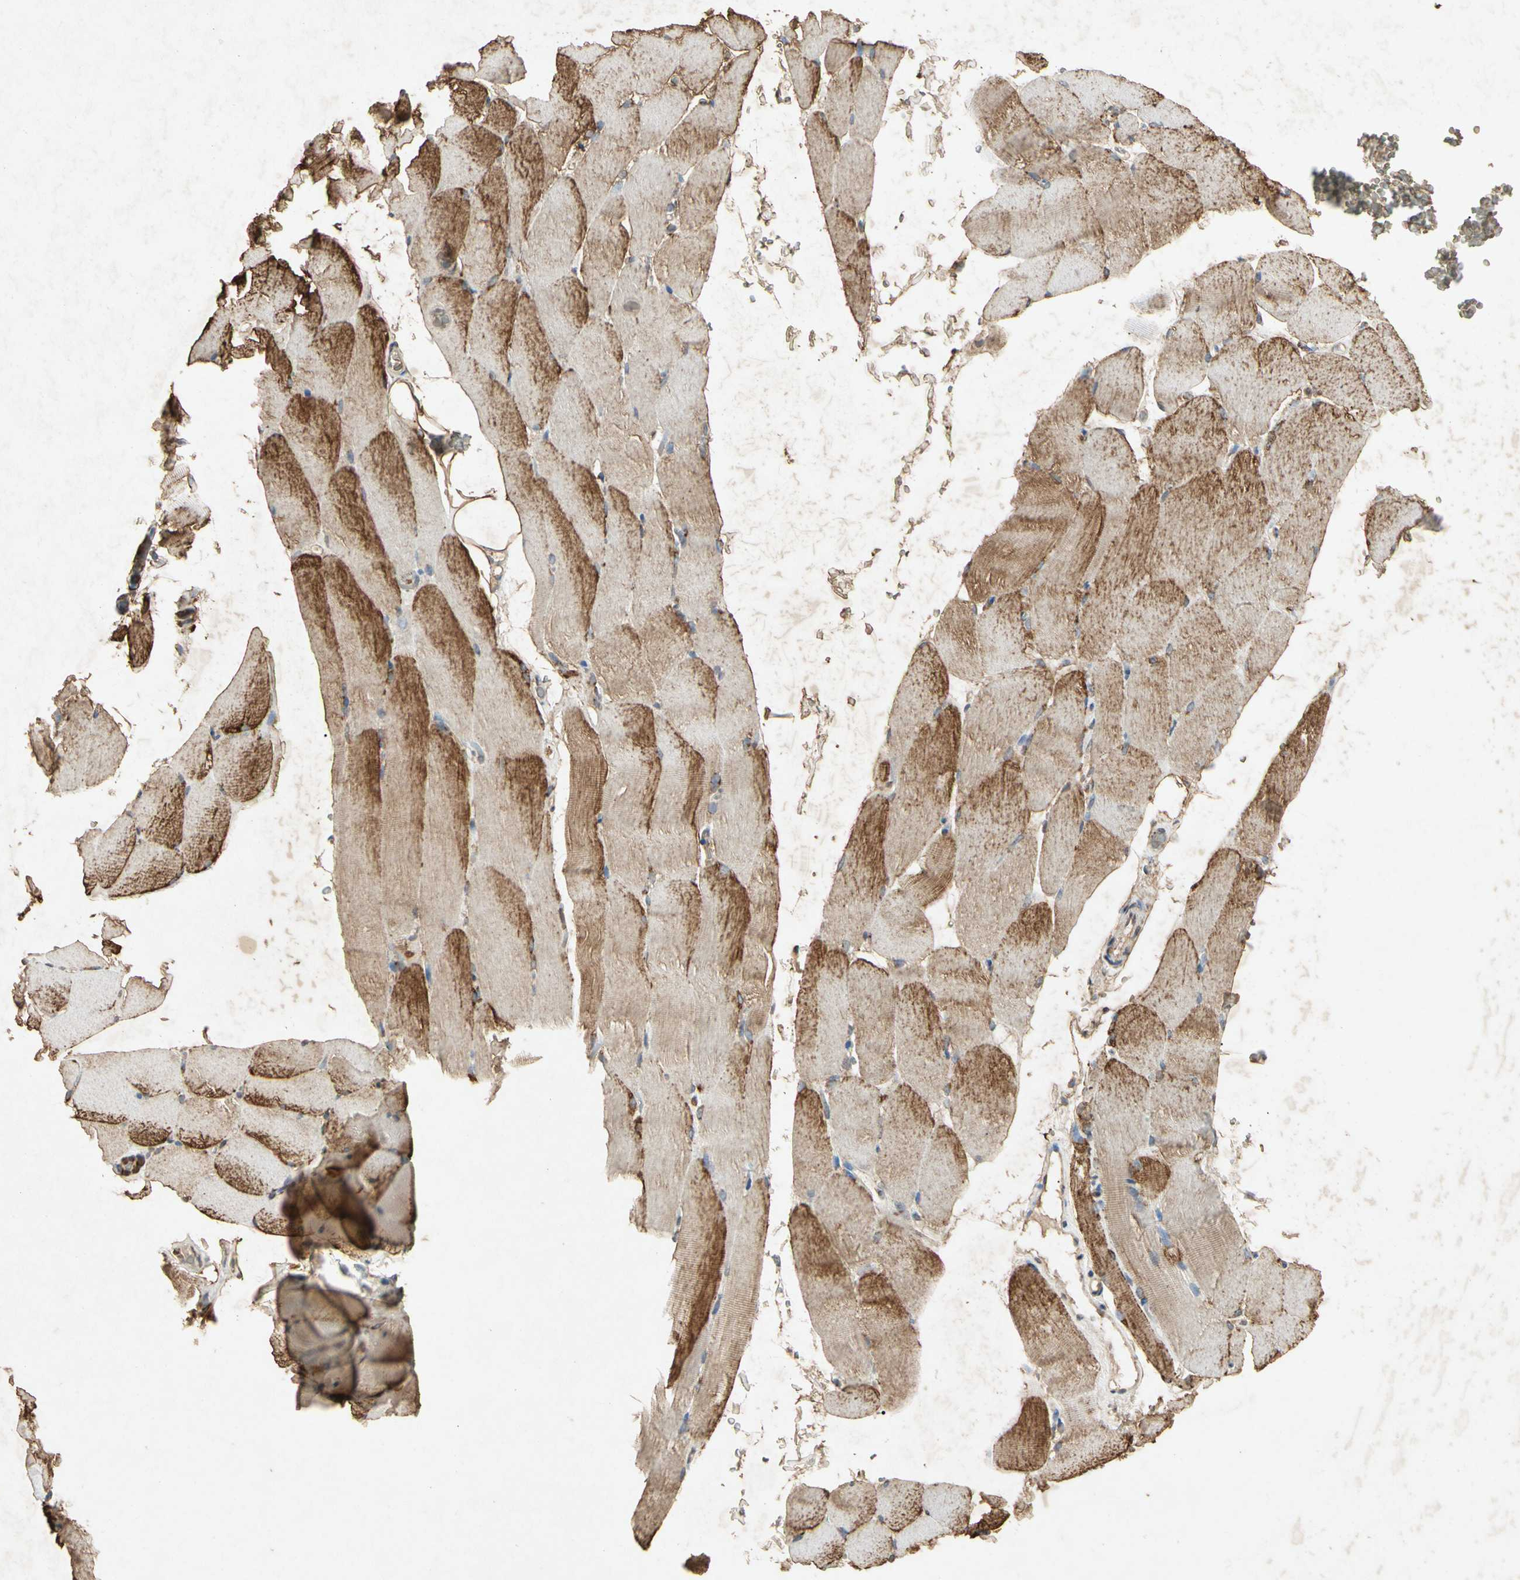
{"staining": {"intensity": "moderate", "quantity": "25%-75%", "location": "cytoplasmic/membranous"}, "tissue": "skeletal muscle", "cell_type": "Myocytes", "image_type": "normal", "snomed": [{"axis": "morphology", "description": "Normal tissue, NOS"}, {"axis": "topography", "description": "Skeletal muscle"}, {"axis": "topography", "description": "Parathyroid gland"}], "caption": "The image demonstrates immunohistochemical staining of normal skeletal muscle. There is moderate cytoplasmic/membranous positivity is appreciated in approximately 25%-75% of myocytes.", "gene": "MSRB1", "patient": {"sex": "female", "age": 37}}